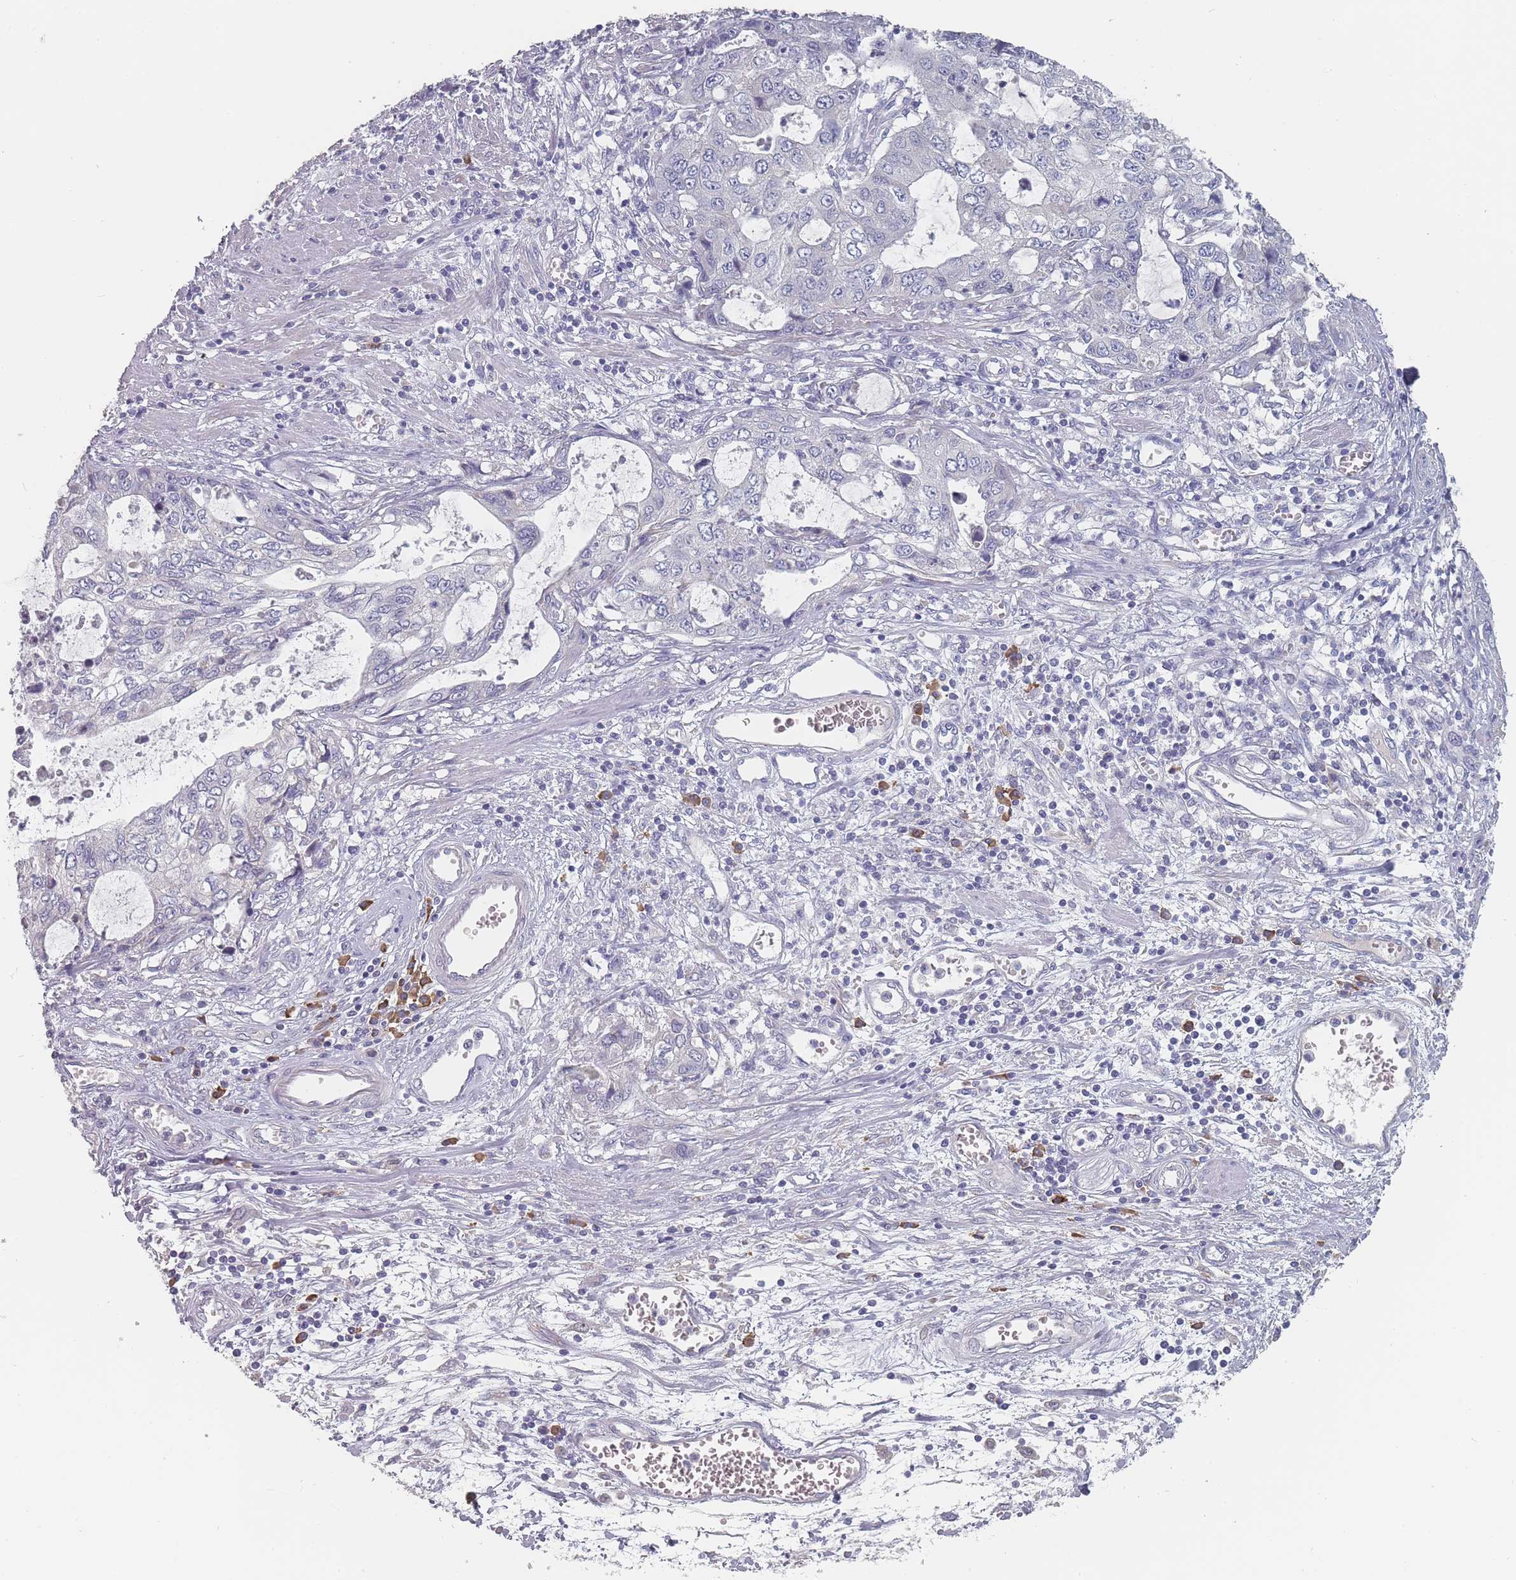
{"staining": {"intensity": "negative", "quantity": "none", "location": "none"}, "tissue": "stomach cancer", "cell_type": "Tumor cells", "image_type": "cancer", "snomed": [{"axis": "morphology", "description": "Adenocarcinoma, NOS"}, {"axis": "topography", "description": "Stomach, upper"}], "caption": "Protein analysis of stomach adenocarcinoma exhibits no significant expression in tumor cells. The staining is performed using DAB (3,3'-diaminobenzidine) brown chromogen with nuclei counter-stained in using hematoxylin.", "gene": "SLC35E4", "patient": {"sex": "female", "age": 52}}